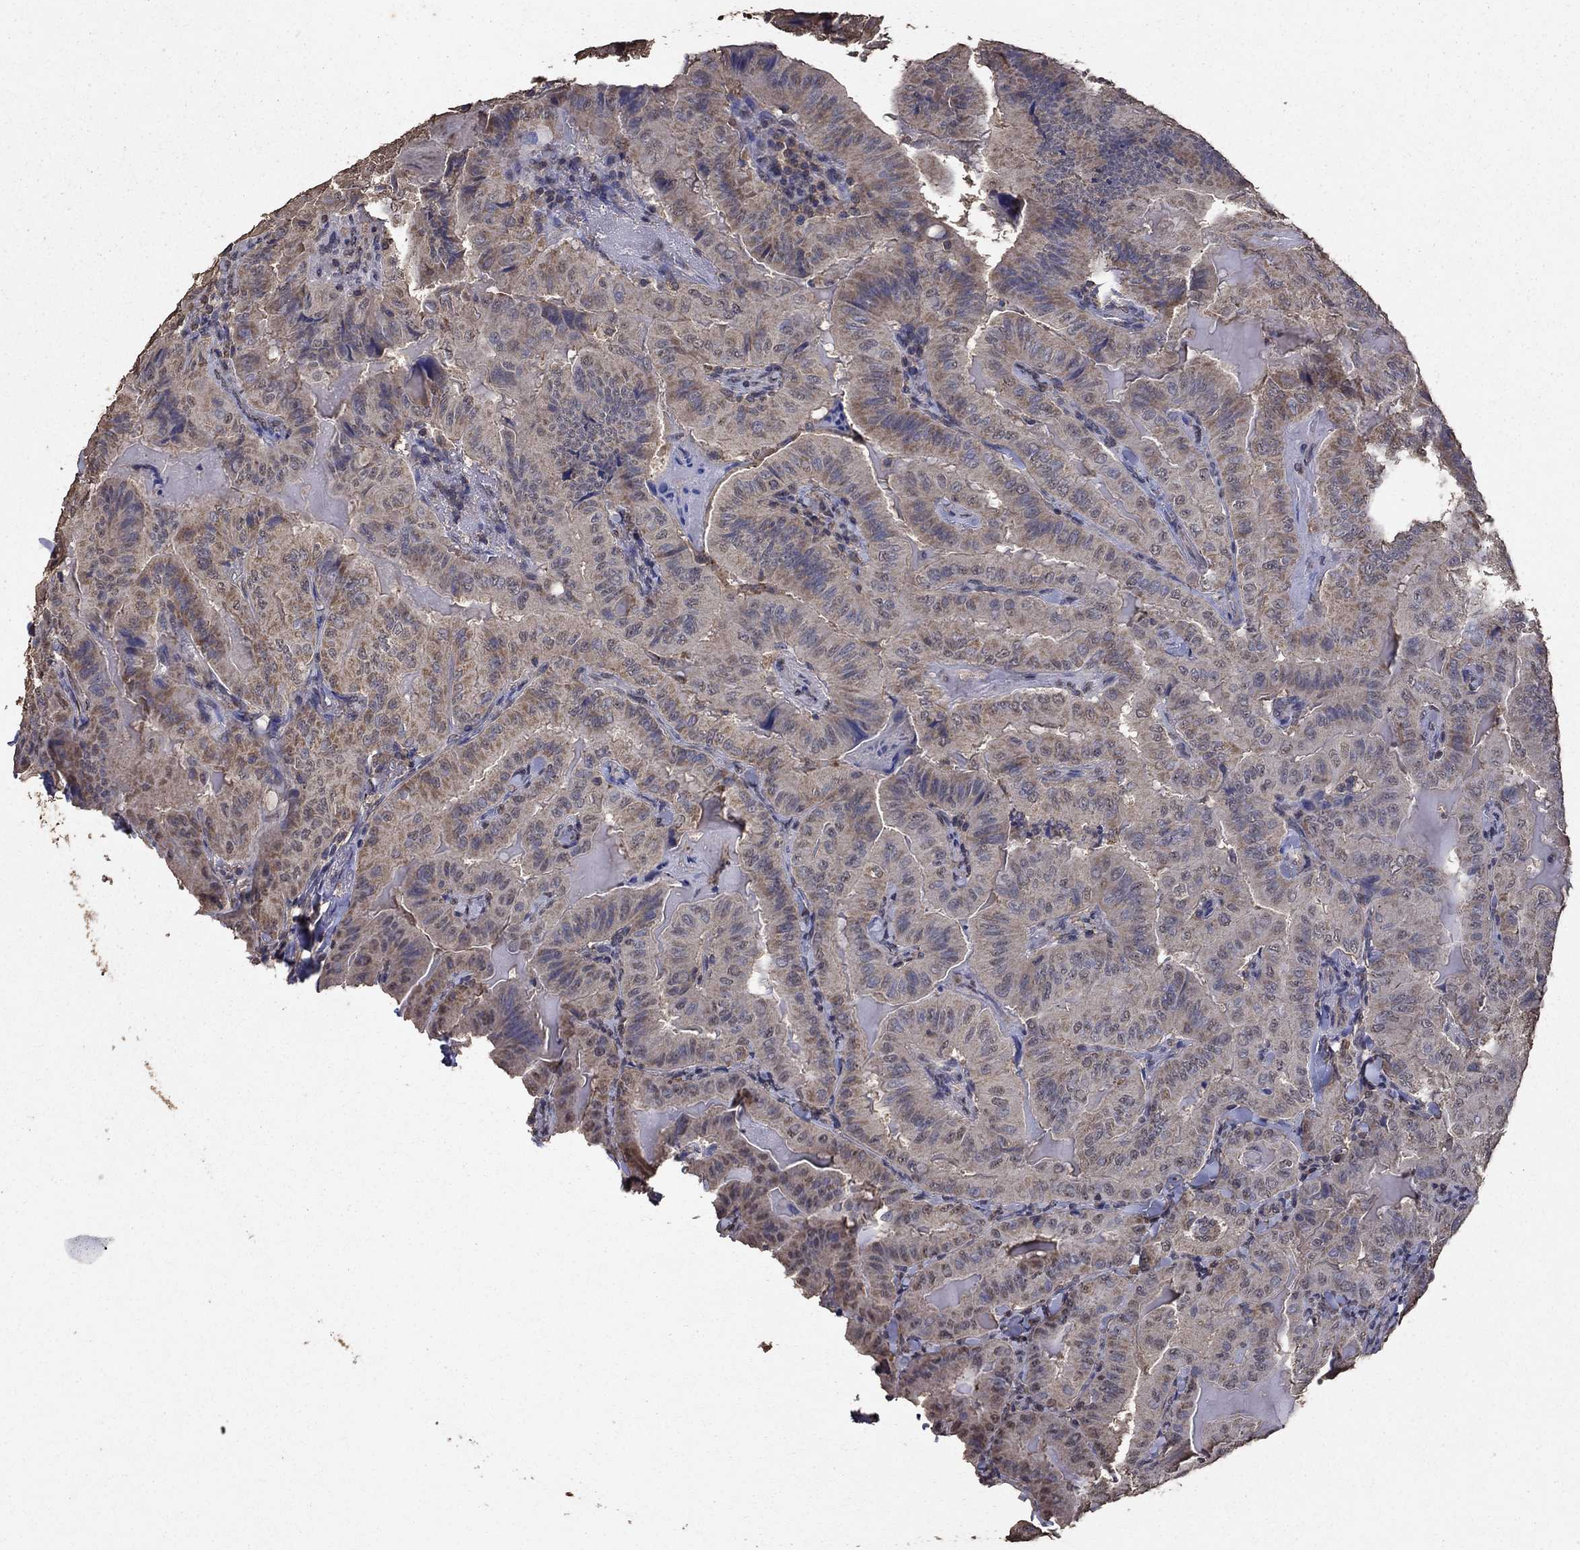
{"staining": {"intensity": "weak", "quantity": "25%-75%", "location": "cytoplasmic/membranous"}, "tissue": "thyroid cancer", "cell_type": "Tumor cells", "image_type": "cancer", "snomed": [{"axis": "morphology", "description": "Papillary adenocarcinoma, NOS"}, {"axis": "topography", "description": "Thyroid gland"}], "caption": "A brown stain highlights weak cytoplasmic/membranous positivity of a protein in human papillary adenocarcinoma (thyroid) tumor cells.", "gene": "SERPINA5", "patient": {"sex": "female", "age": 68}}